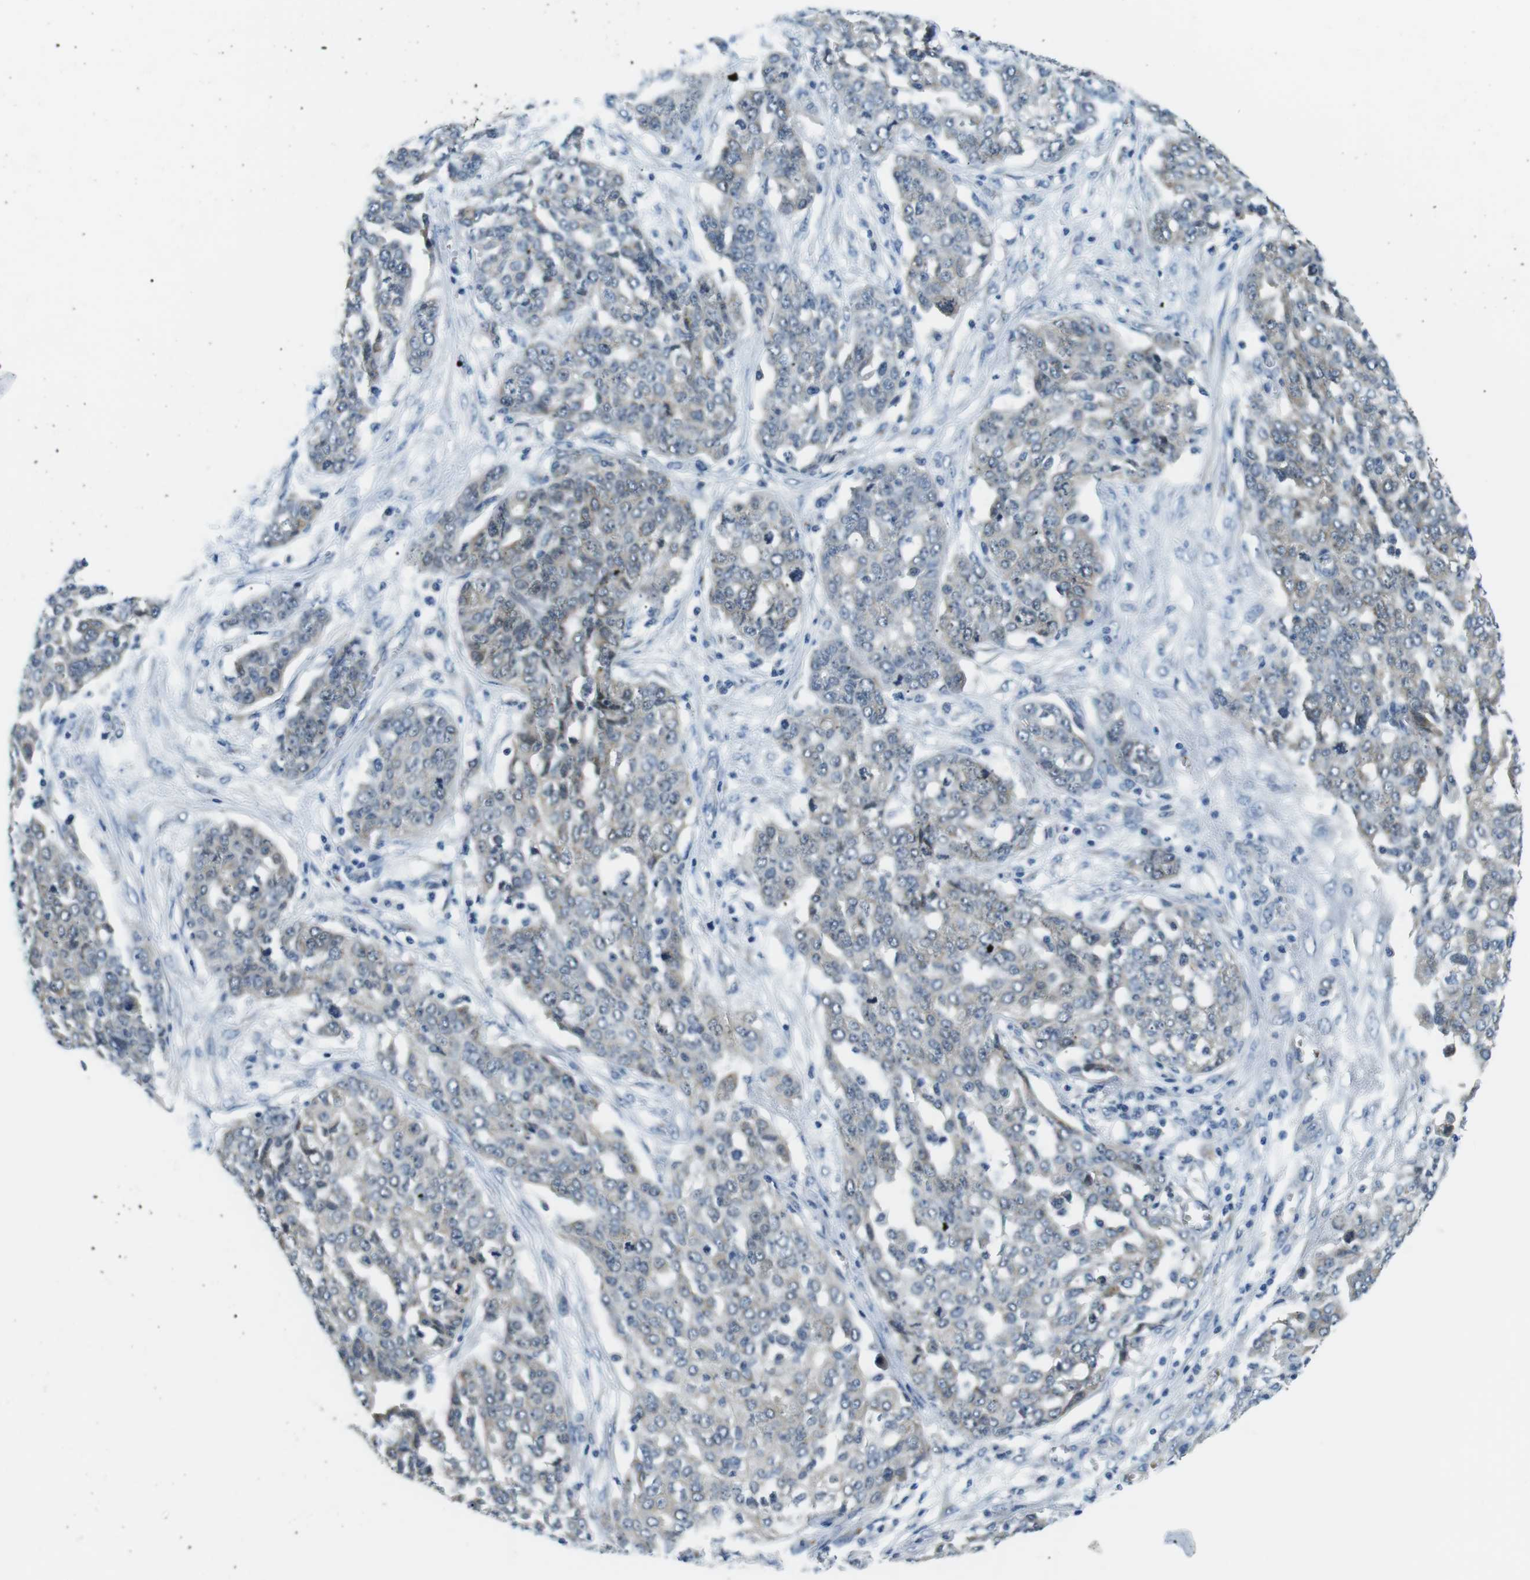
{"staining": {"intensity": "negative", "quantity": "none", "location": "none"}, "tissue": "ovarian cancer", "cell_type": "Tumor cells", "image_type": "cancer", "snomed": [{"axis": "morphology", "description": "Cystadenocarcinoma, serous, NOS"}, {"axis": "topography", "description": "Soft tissue"}, {"axis": "topography", "description": "Ovary"}], "caption": "IHC of human ovarian cancer exhibits no staining in tumor cells.", "gene": "WSCD1", "patient": {"sex": "female", "age": 57}}